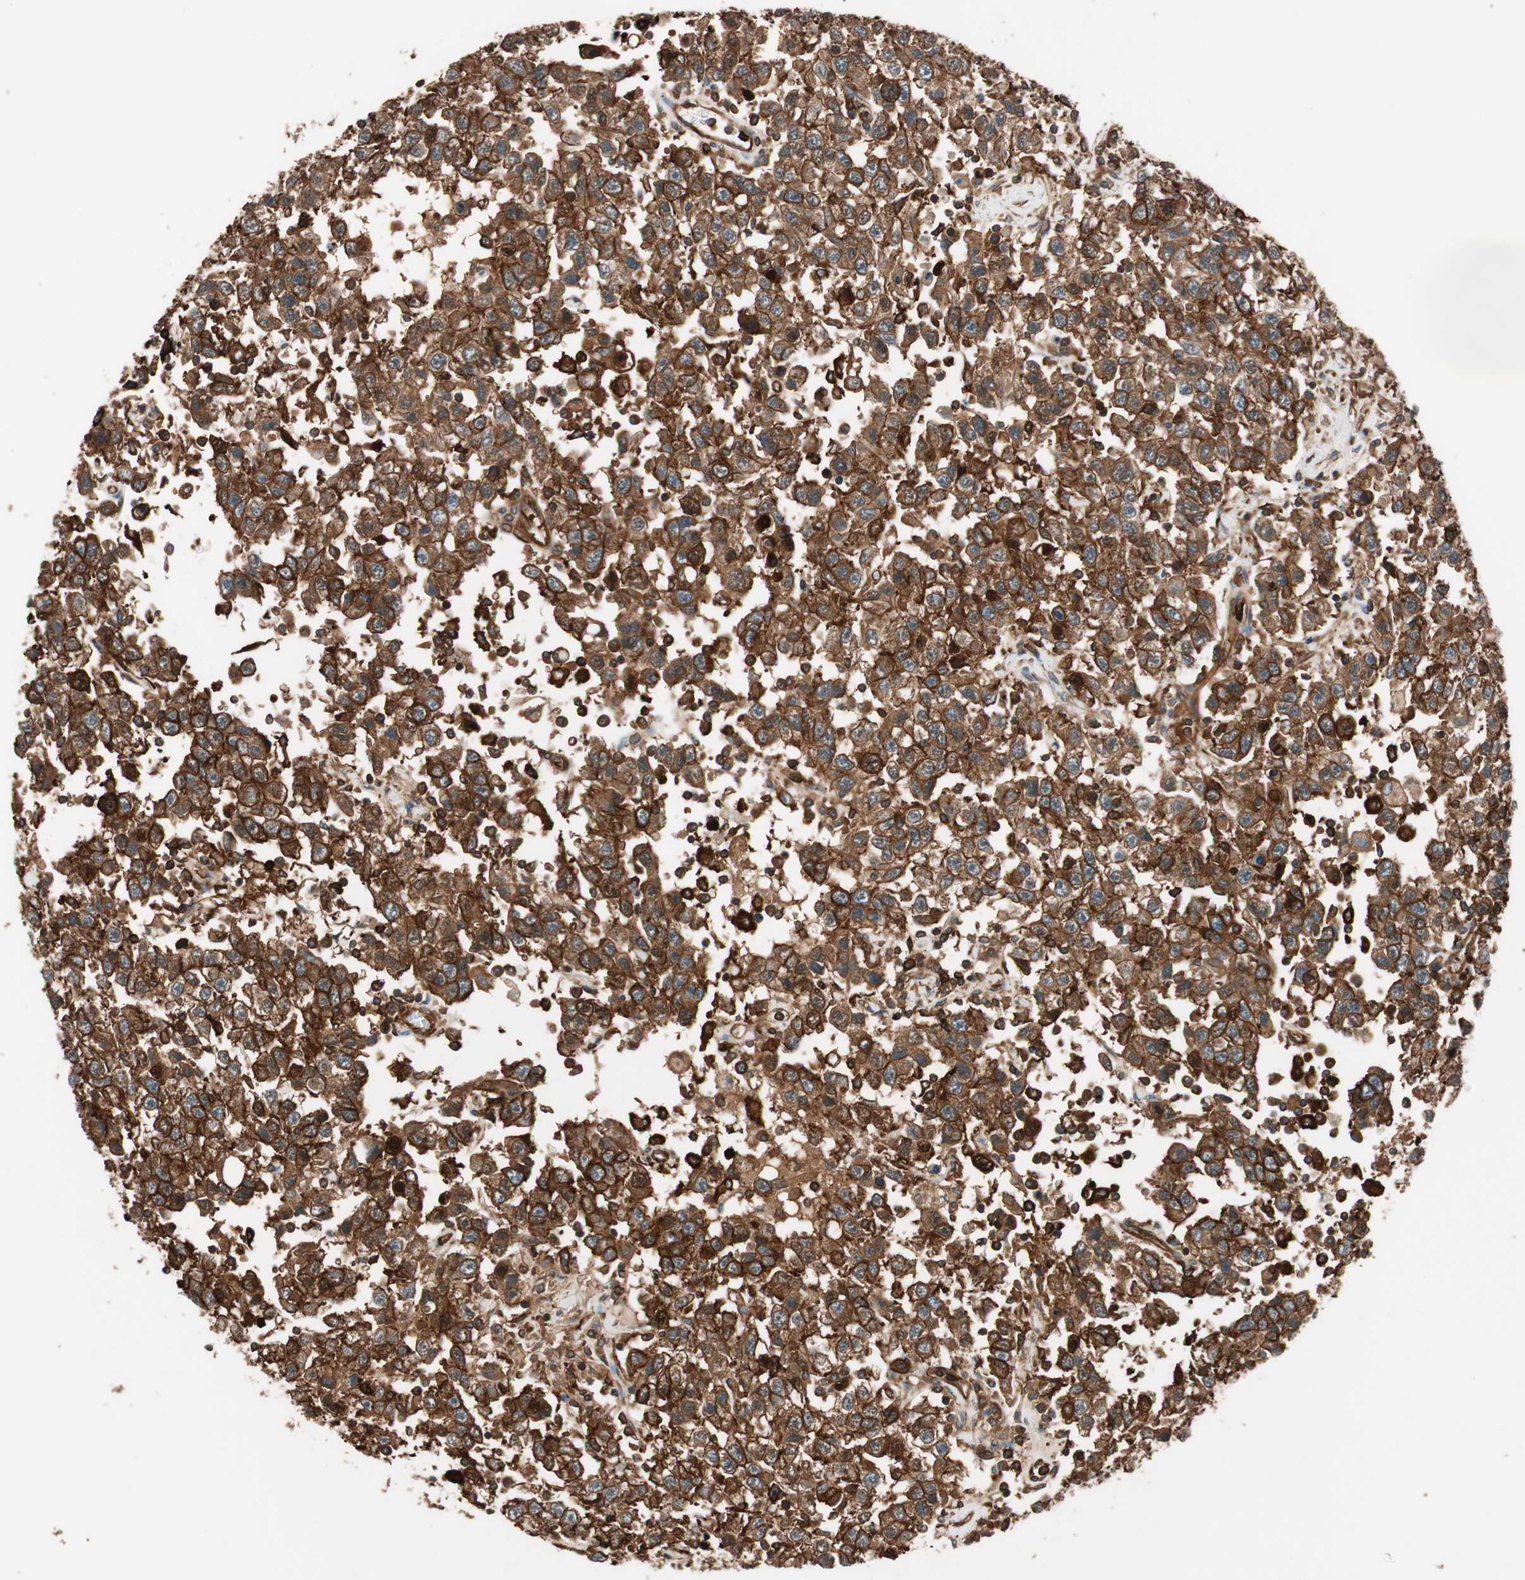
{"staining": {"intensity": "strong", "quantity": ">75%", "location": "cytoplasmic/membranous"}, "tissue": "testis cancer", "cell_type": "Tumor cells", "image_type": "cancer", "snomed": [{"axis": "morphology", "description": "Seminoma, NOS"}, {"axis": "topography", "description": "Testis"}], "caption": "Testis cancer tissue reveals strong cytoplasmic/membranous staining in about >75% of tumor cells", "gene": "VASP", "patient": {"sex": "male", "age": 41}}